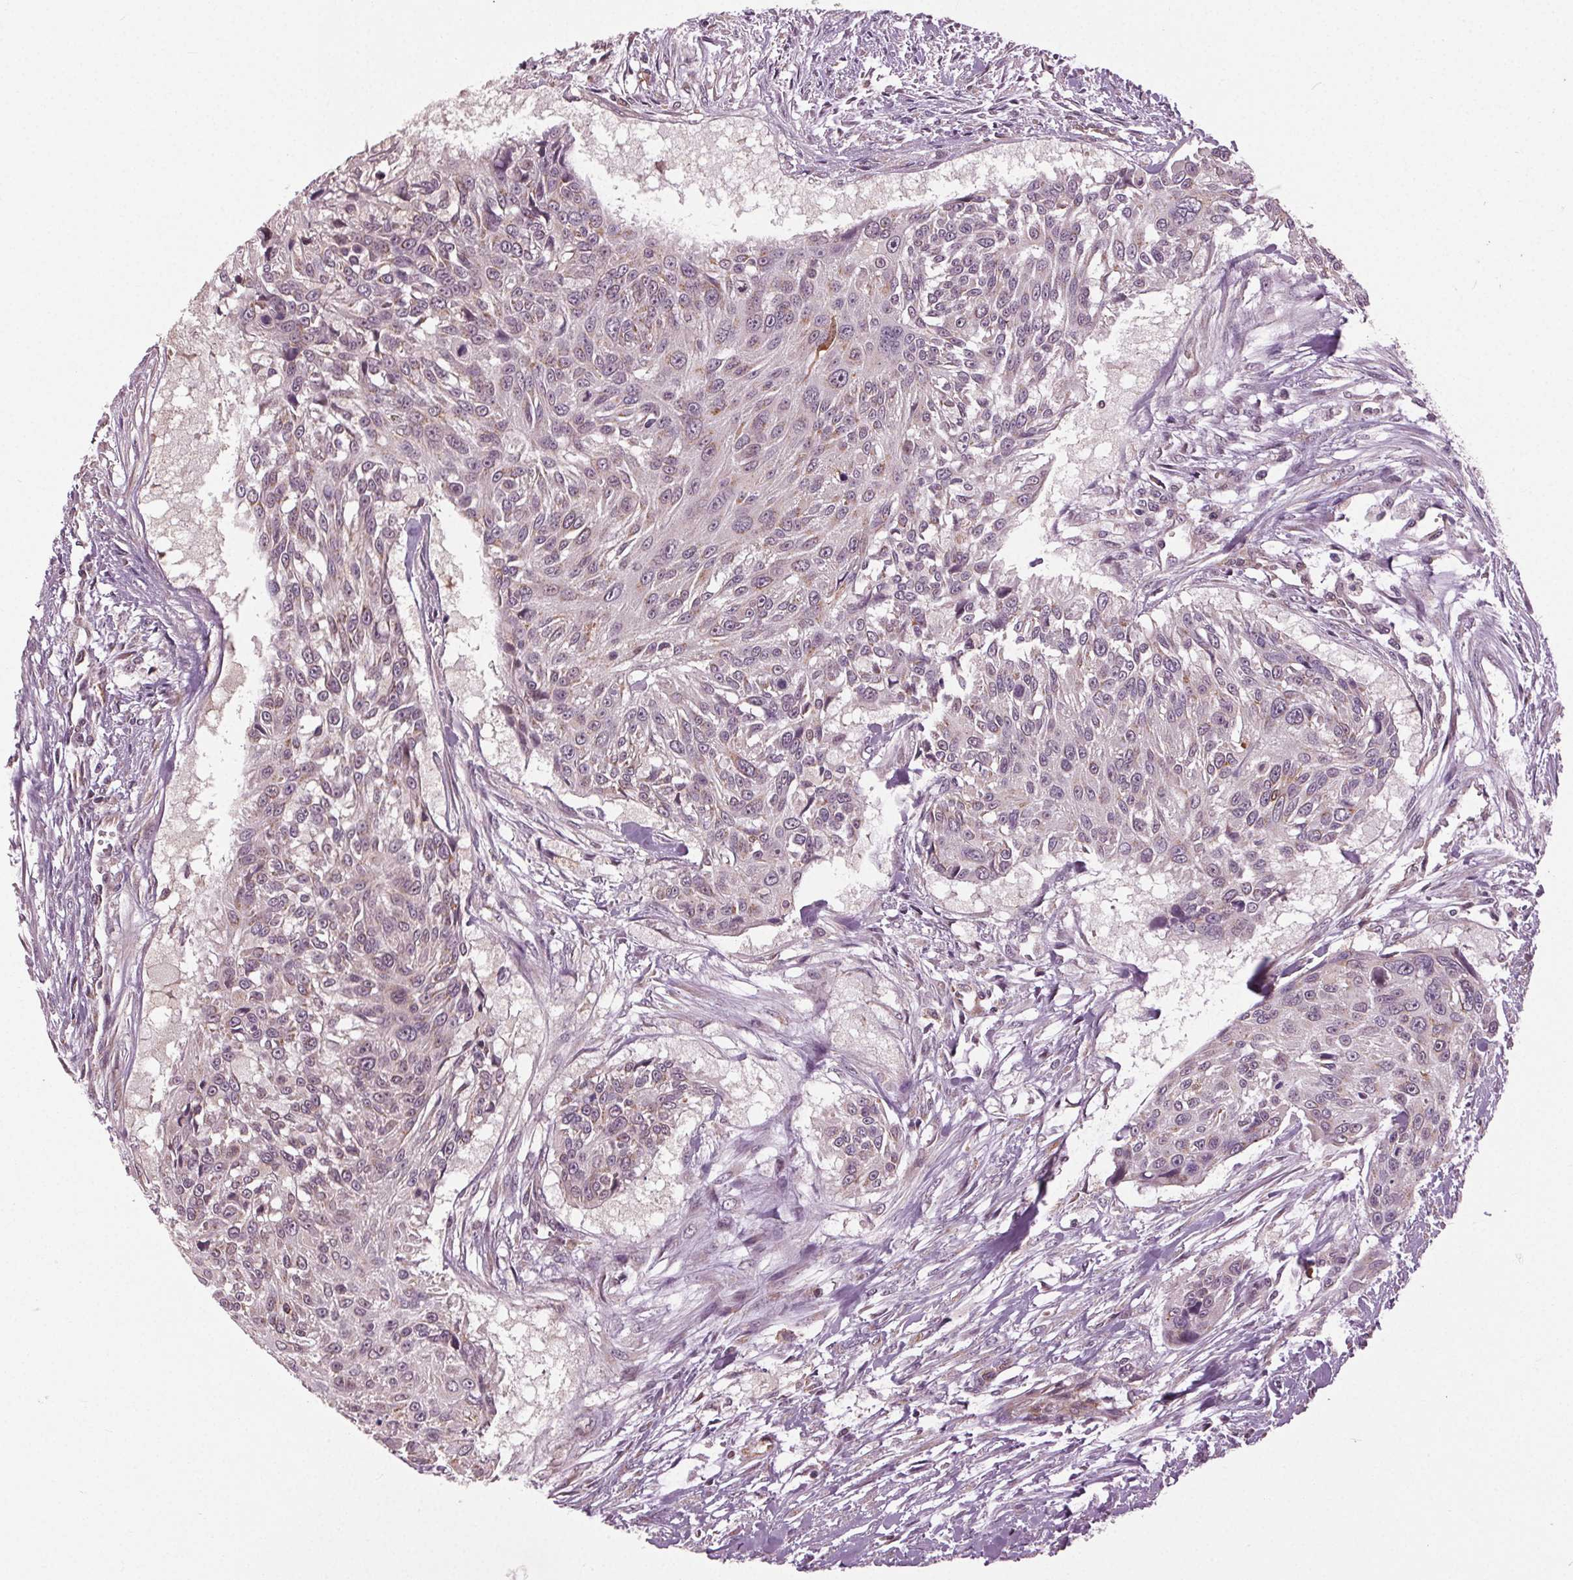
{"staining": {"intensity": "weak", "quantity": "<25%", "location": "cytoplasmic/membranous"}, "tissue": "urothelial cancer", "cell_type": "Tumor cells", "image_type": "cancer", "snomed": [{"axis": "morphology", "description": "Urothelial carcinoma, NOS"}, {"axis": "topography", "description": "Urinary bladder"}], "caption": "IHC of human urothelial cancer shows no staining in tumor cells.", "gene": "BSDC1", "patient": {"sex": "male", "age": 55}}